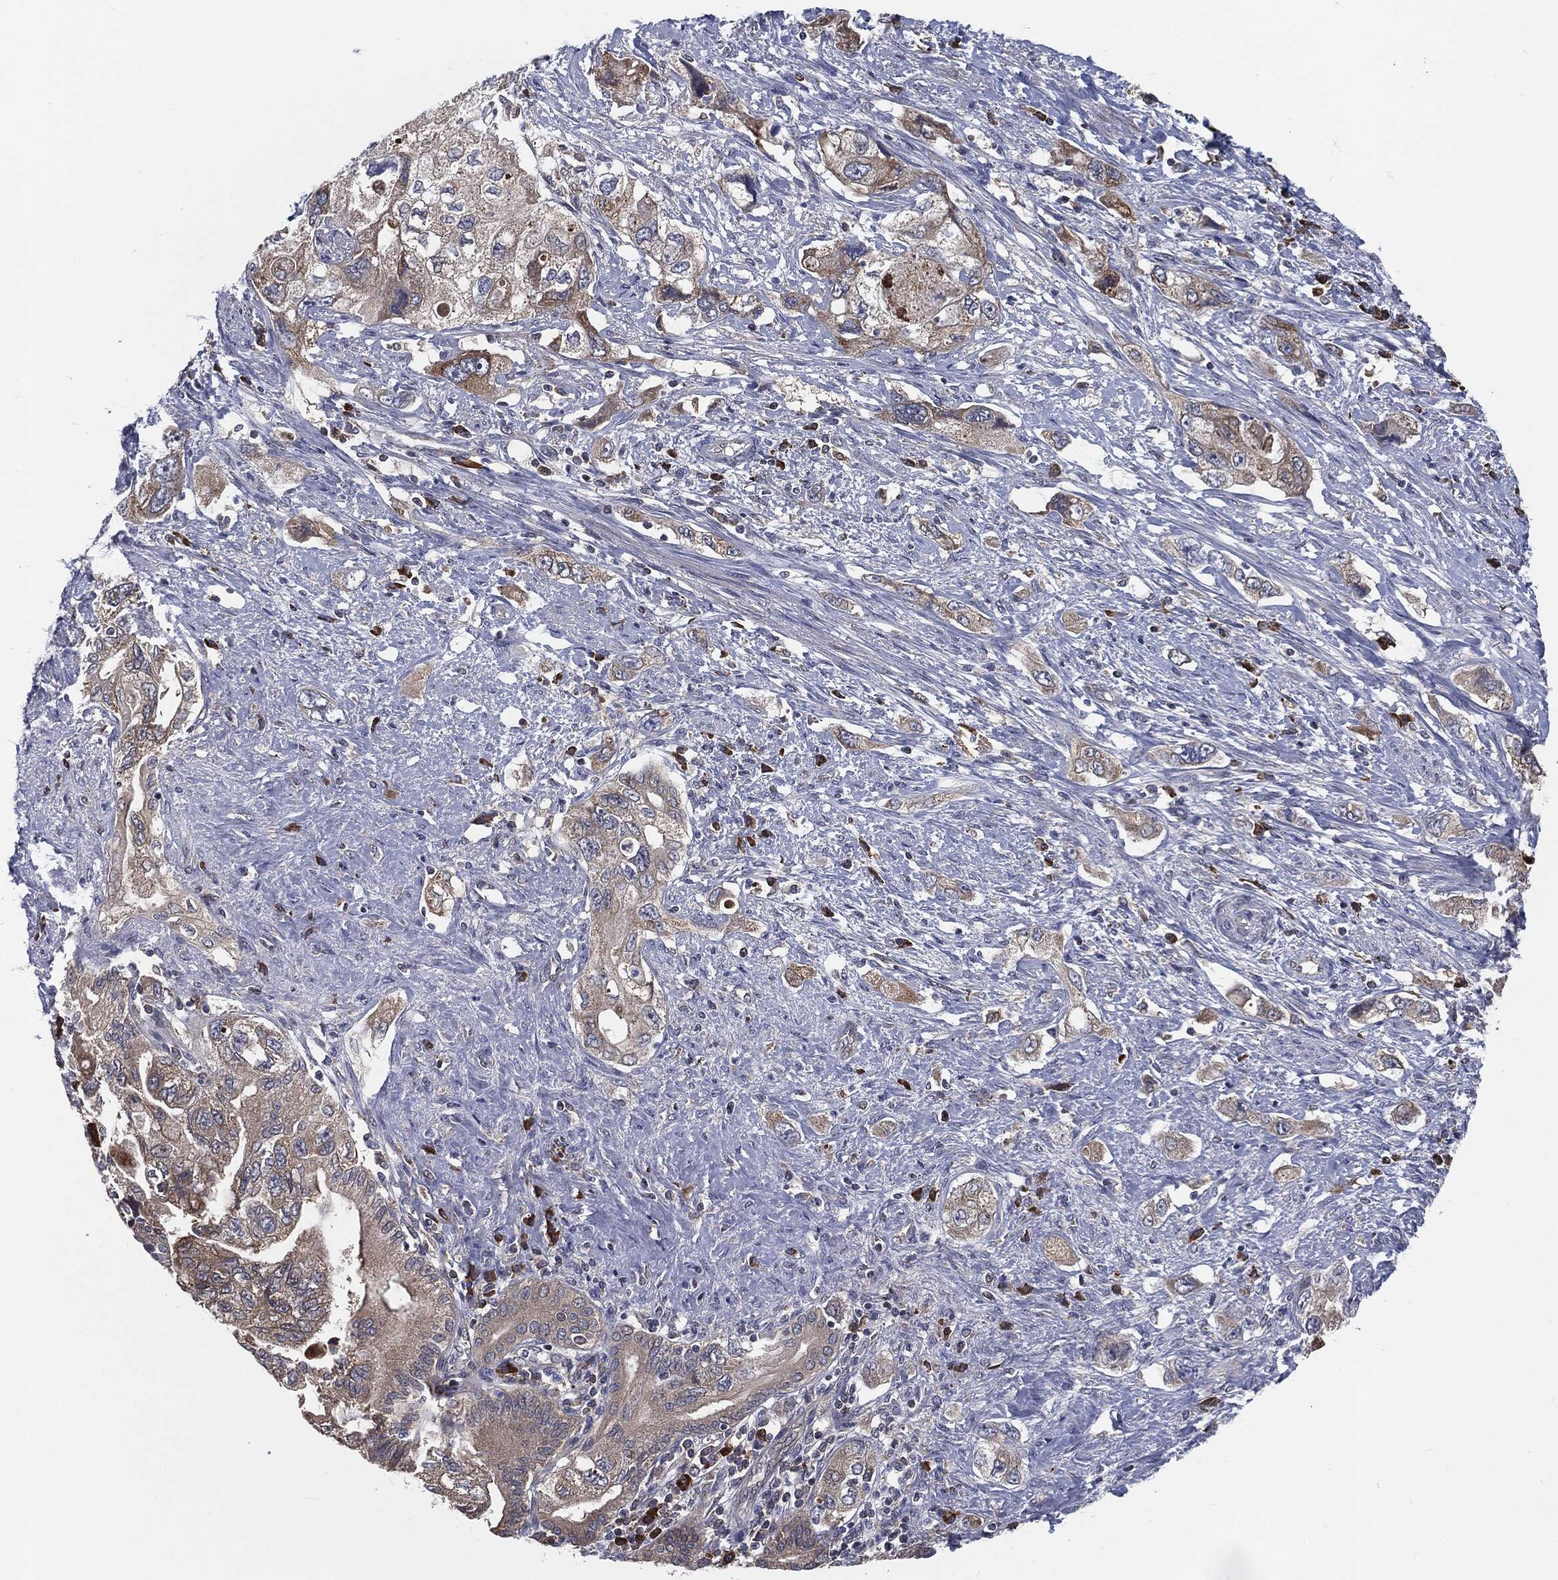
{"staining": {"intensity": "moderate", "quantity": "<25%", "location": "cytoplasmic/membranous"}, "tissue": "pancreatic cancer", "cell_type": "Tumor cells", "image_type": "cancer", "snomed": [{"axis": "morphology", "description": "Adenocarcinoma, NOS"}, {"axis": "topography", "description": "Pancreas"}], "caption": "Moderate cytoplasmic/membranous positivity for a protein is seen in approximately <25% of tumor cells of pancreatic cancer using immunohistochemistry.", "gene": "PRDX4", "patient": {"sex": "female", "age": 73}}